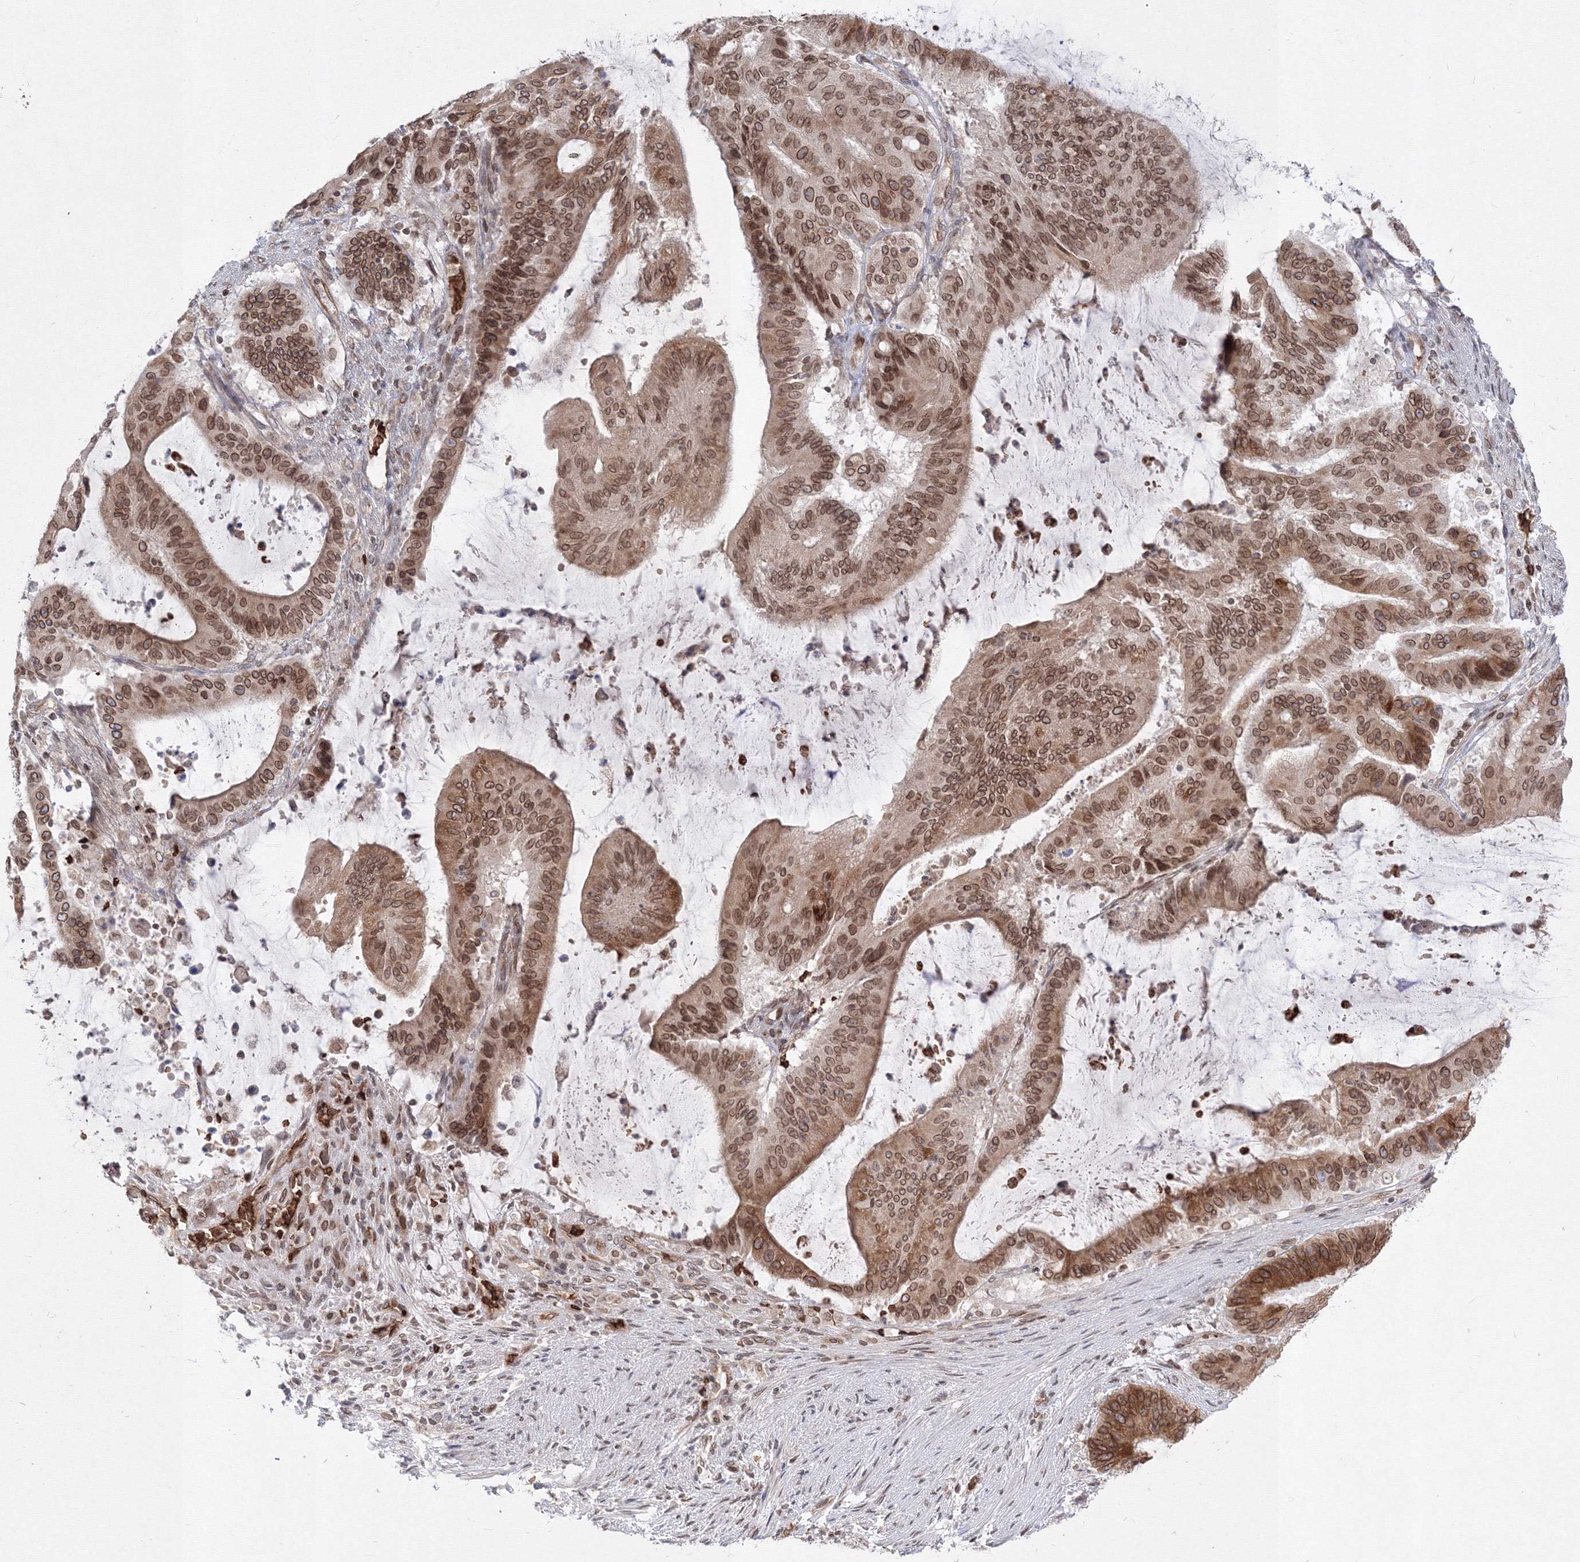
{"staining": {"intensity": "moderate", "quantity": ">75%", "location": "cytoplasmic/membranous,nuclear"}, "tissue": "liver cancer", "cell_type": "Tumor cells", "image_type": "cancer", "snomed": [{"axis": "morphology", "description": "Normal tissue, NOS"}, {"axis": "morphology", "description": "Cholangiocarcinoma"}, {"axis": "topography", "description": "Liver"}, {"axis": "topography", "description": "Peripheral nerve tissue"}], "caption": "Approximately >75% of tumor cells in liver cancer demonstrate moderate cytoplasmic/membranous and nuclear protein expression as visualized by brown immunohistochemical staining.", "gene": "DNAJB2", "patient": {"sex": "female", "age": 73}}